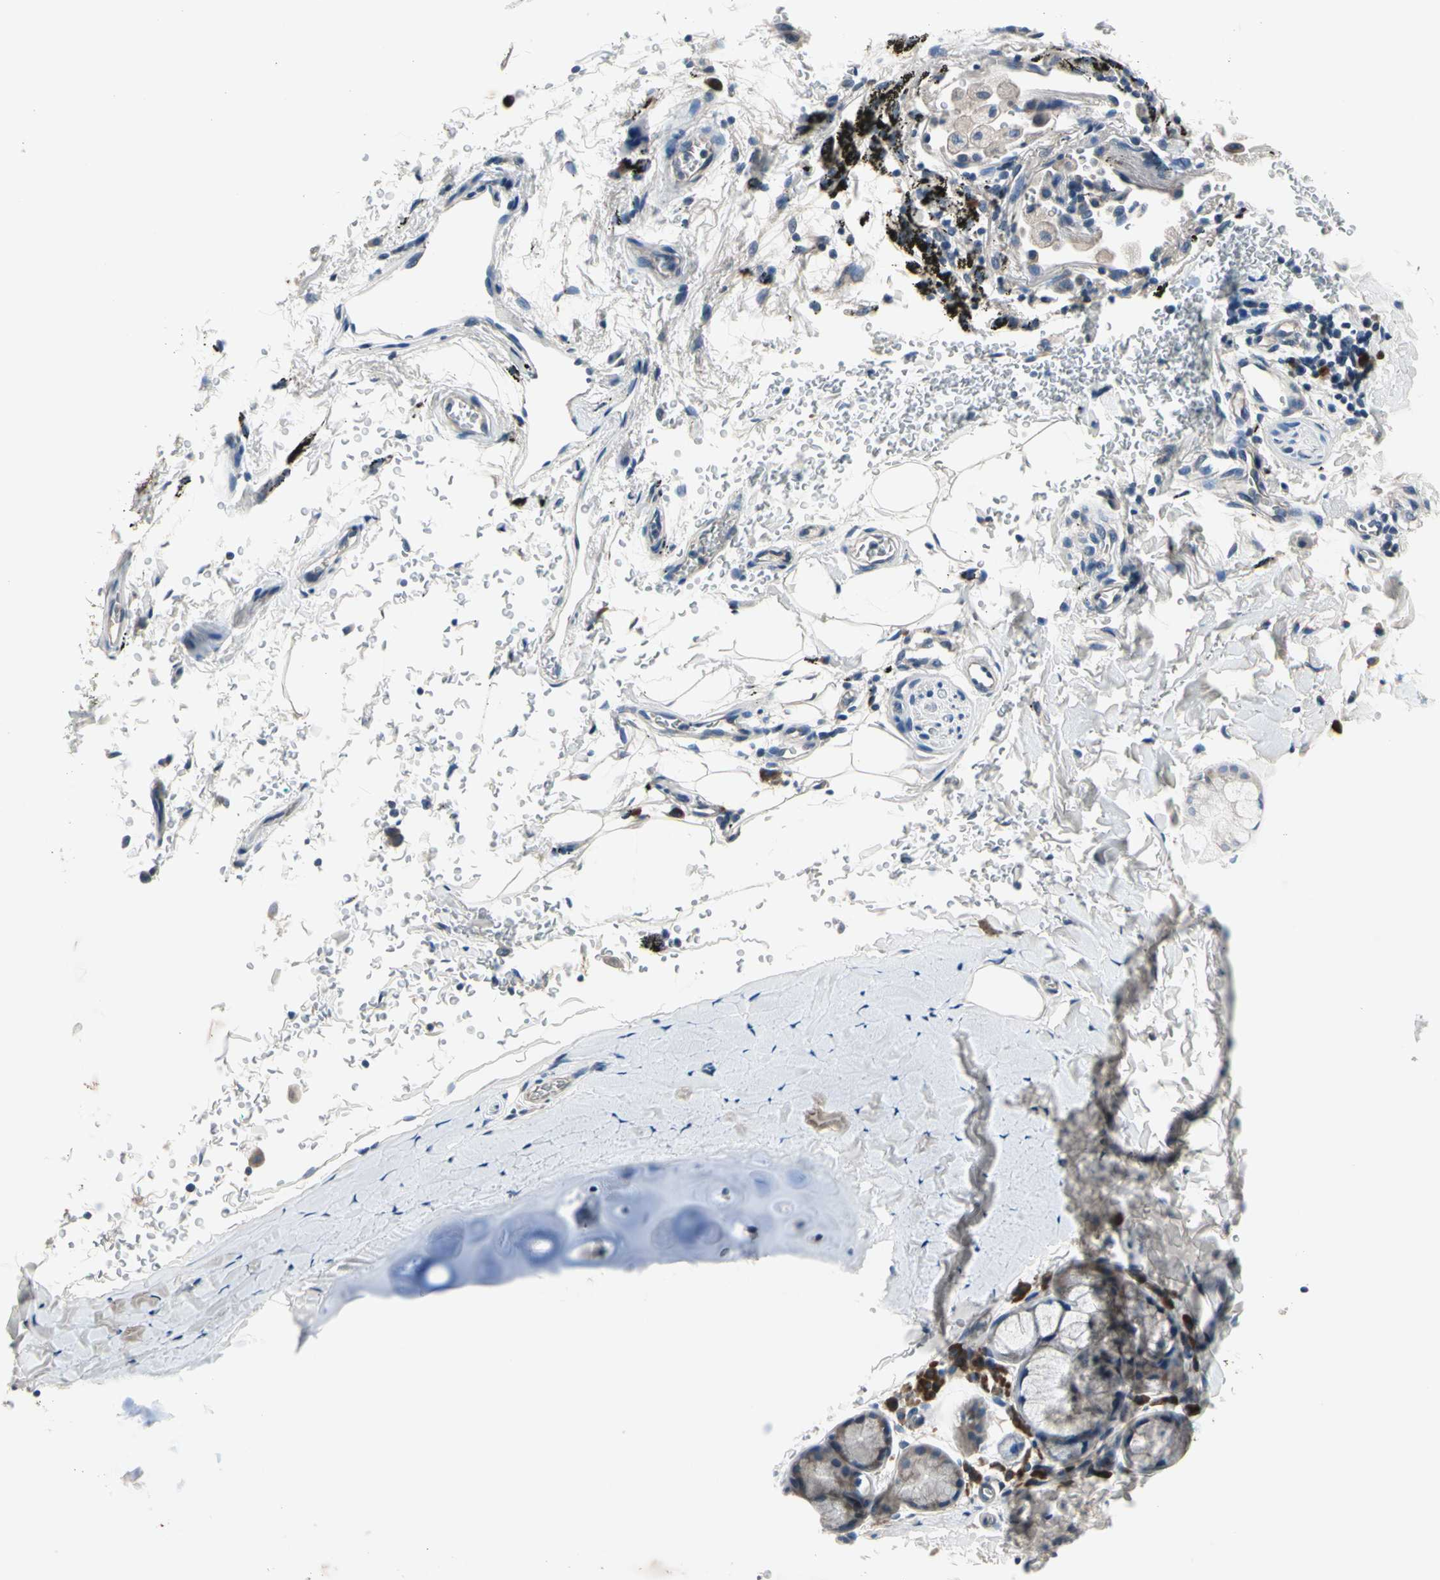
{"staining": {"intensity": "weak", "quantity": "25%-75%", "location": "cytoplasmic/membranous"}, "tissue": "bronchus", "cell_type": "Respiratory epithelial cells", "image_type": "normal", "snomed": [{"axis": "morphology", "description": "Normal tissue, NOS"}, {"axis": "morphology", "description": "Malignant melanoma, Metastatic site"}, {"axis": "topography", "description": "Bronchus"}, {"axis": "topography", "description": "Lung"}], "caption": "There is low levels of weak cytoplasmic/membranous expression in respiratory epithelial cells of unremarkable bronchus, as demonstrated by immunohistochemical staining (brown color).", "gene": "SELENOK", "patient": {"sex": "male", "age": 64}}